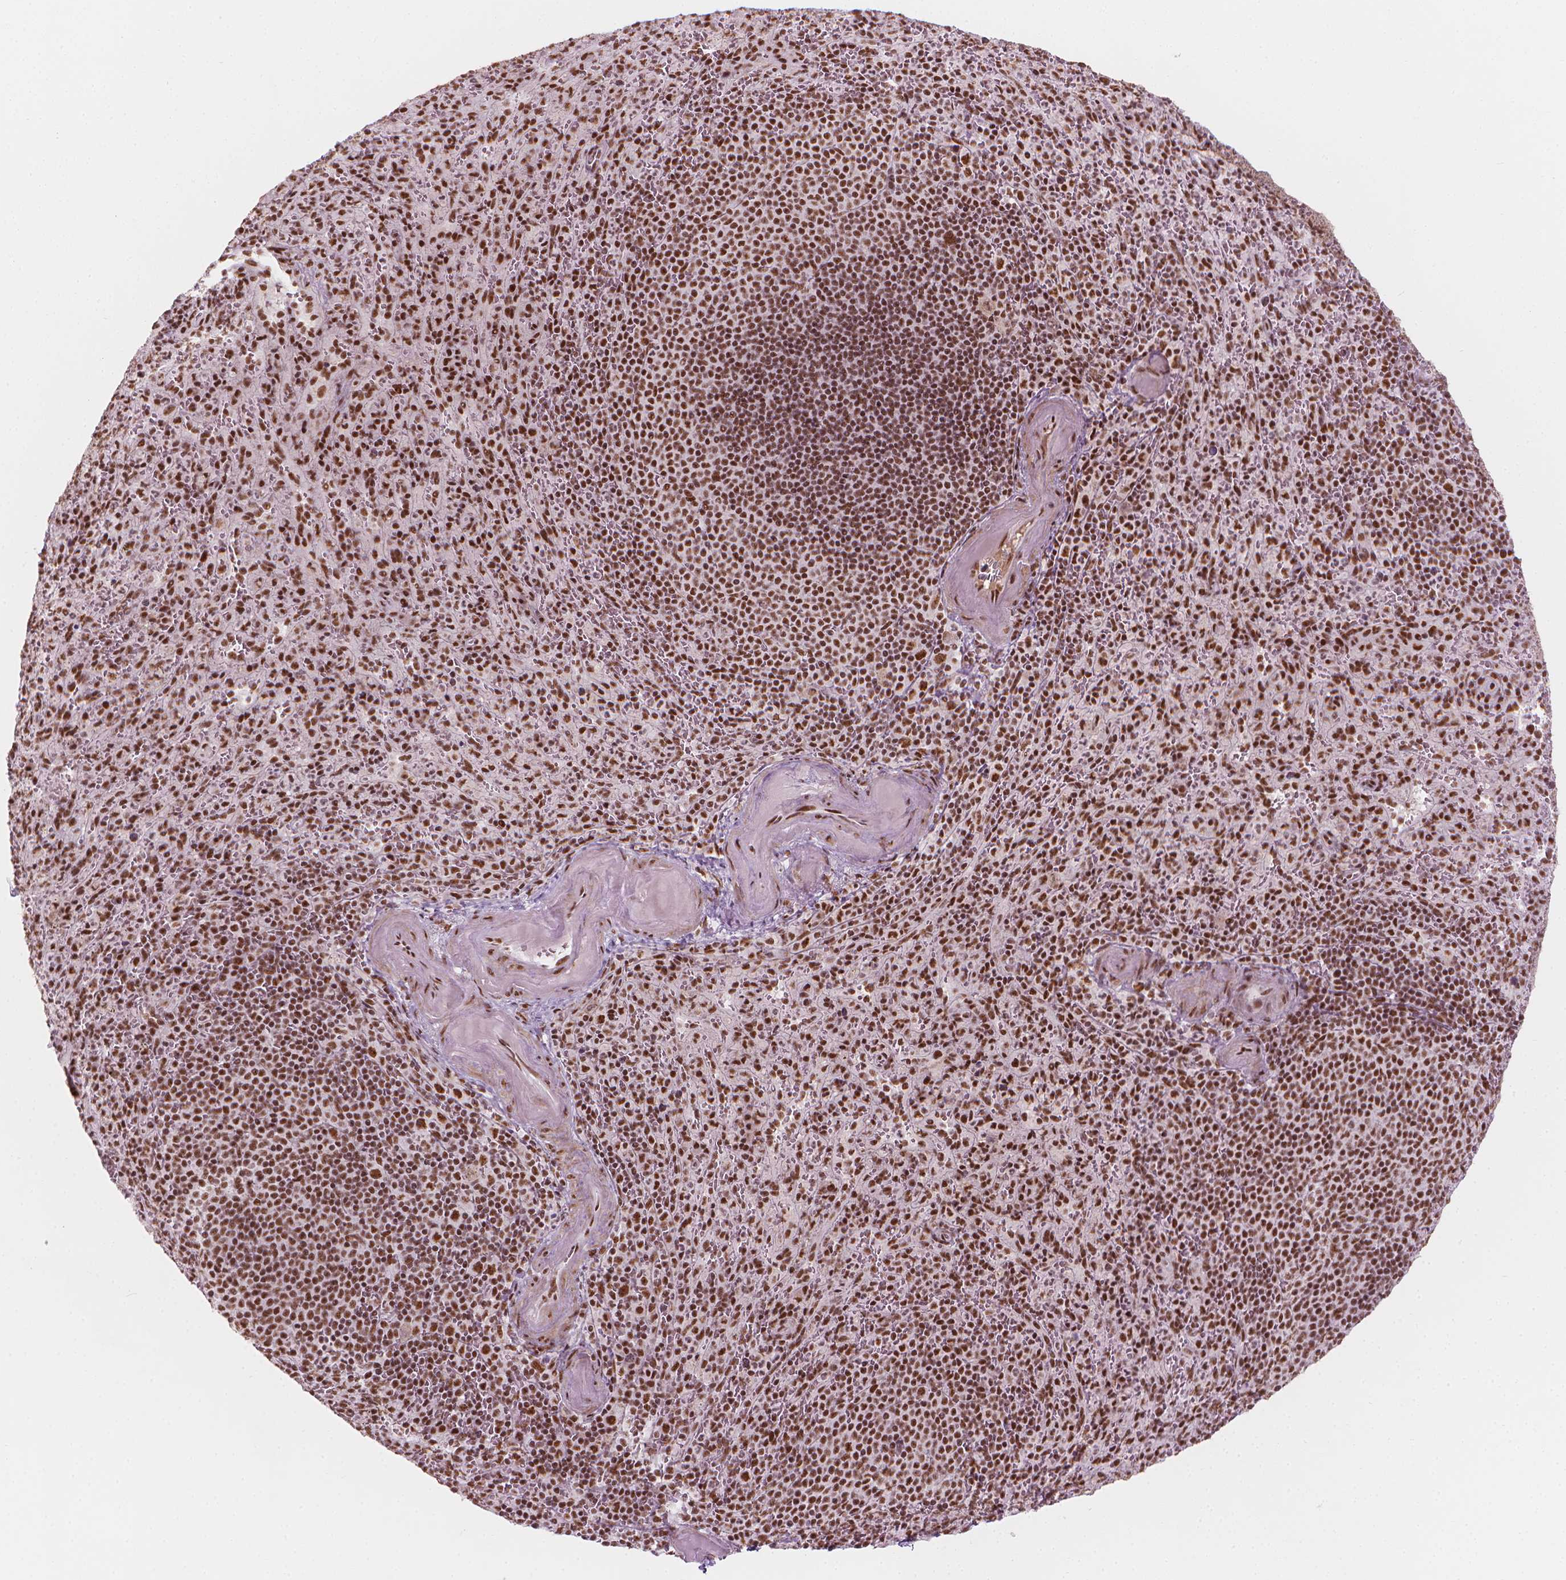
{"staining": {"intensity": "strong", "quantity": ">75%", "location": "nuclear"}, "tissue": "spleen", "cell_type": "Cells in red pulp", "image_type": "normal", "snomed": [{"axis": "morphology", "description": "Normal tissue, NOS"}, {"axis": "topography", "description": "Spleen"}], "caption": "DAB immunohistochemical staining of benign human spleen demonstrates strong nuclear protein staining in approximately >75% of cells in red pulp. The protein is shown in brown color, while the nuclei are stained blue.", "gene": "ELF2", "patient": {"sex": "male", "age": 57}}